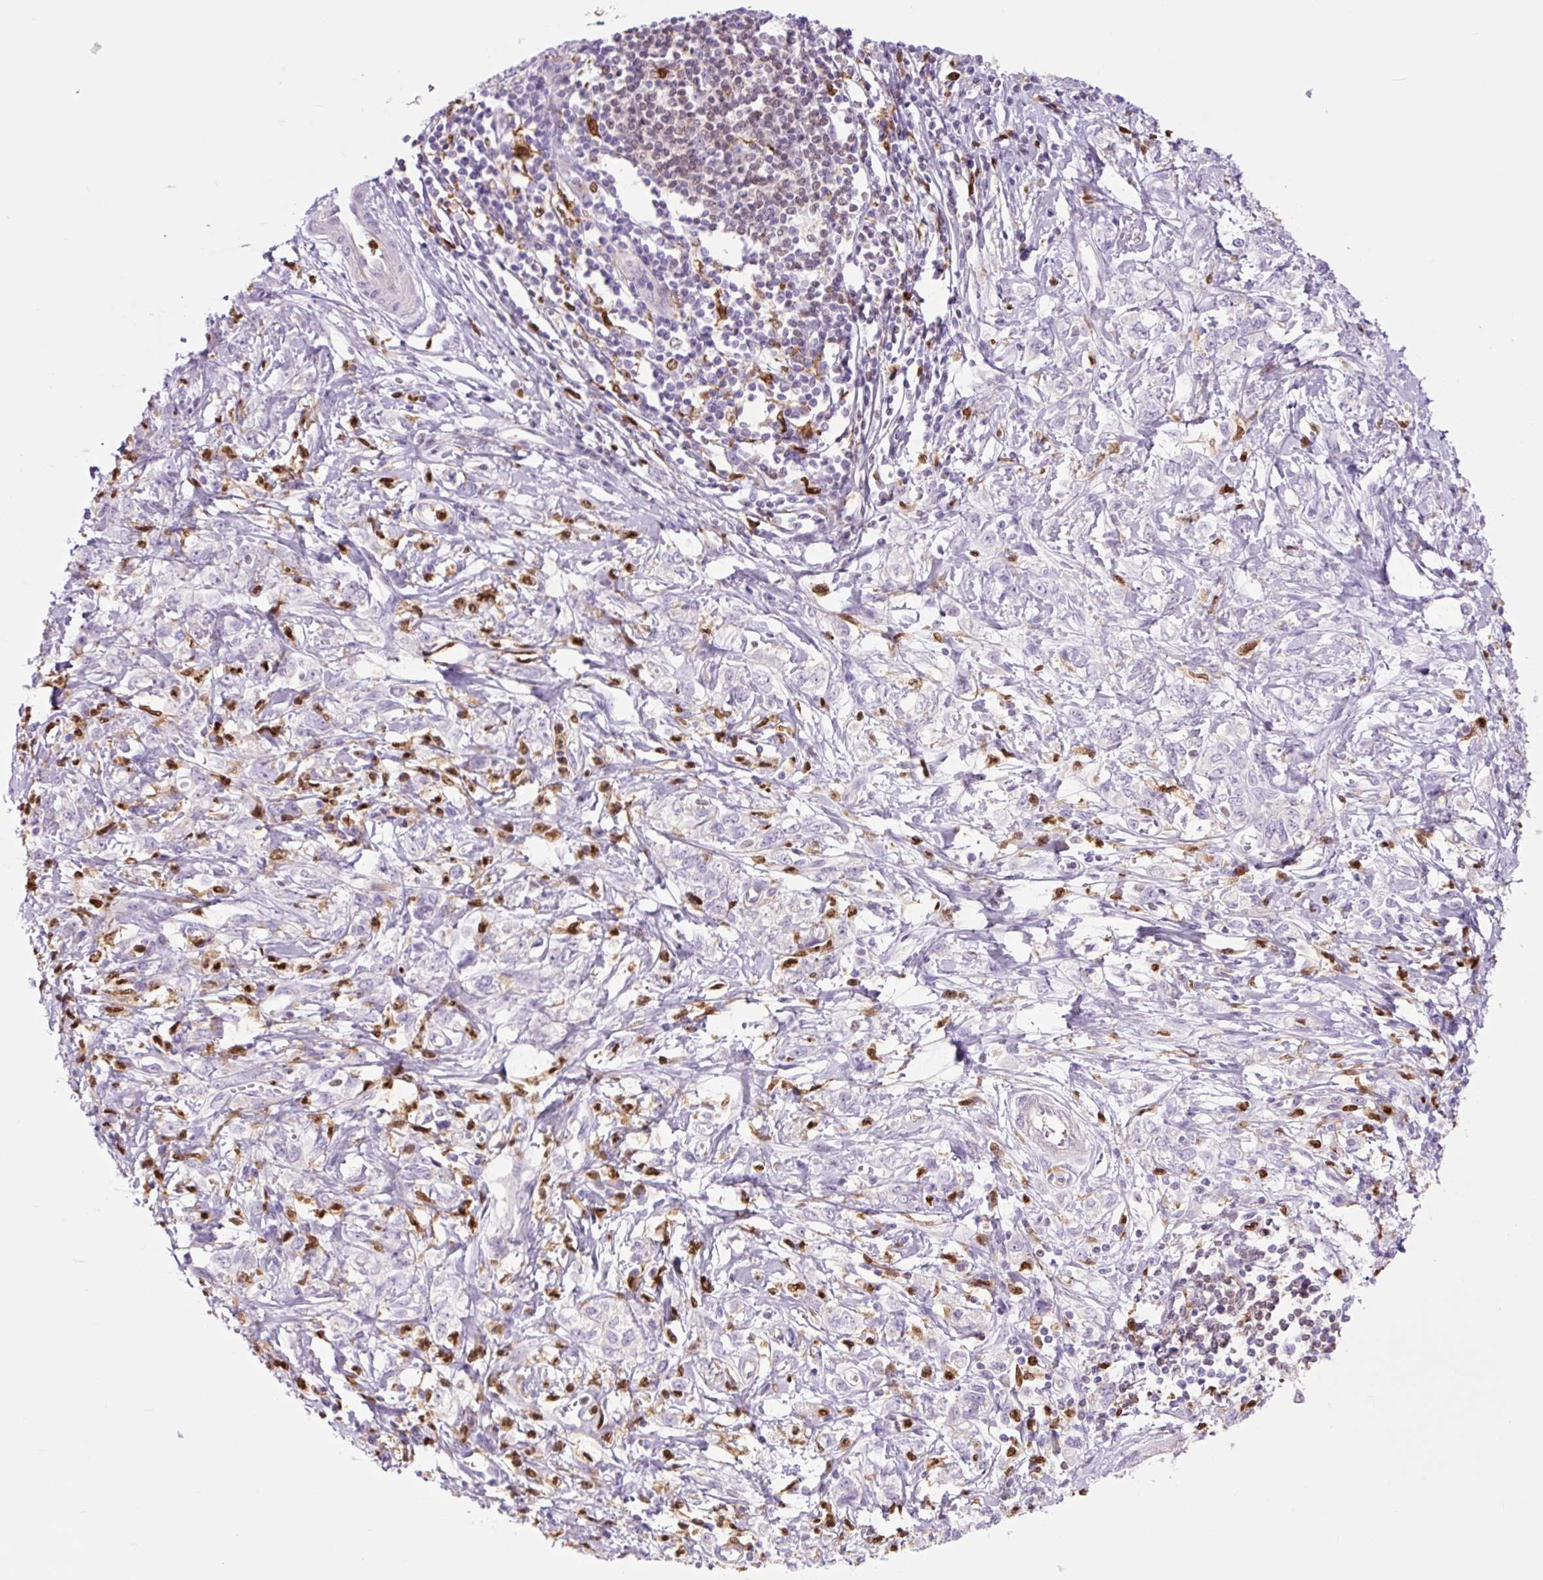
{"staining": {"intensity": "negative", "quantity": "none", "location": "none"}, "tissue": "stomach cancer", "cell_type": "Tumor cells", "image_type": "cancer", "snomed": [{"axis": "morphology", "description": "Adenocarcinoma, NOS"}, {"axis": "topography", "description": "Stomach"}], "caption": "Tumor cells are negative for protein expression in human stomach cancer (adenocarcinoma). (DAB immunohistochemistry (IHC) with hematoxylin counter stain).", "gene": "SPI1", "patient": {"sex": "female", "age": 76}}